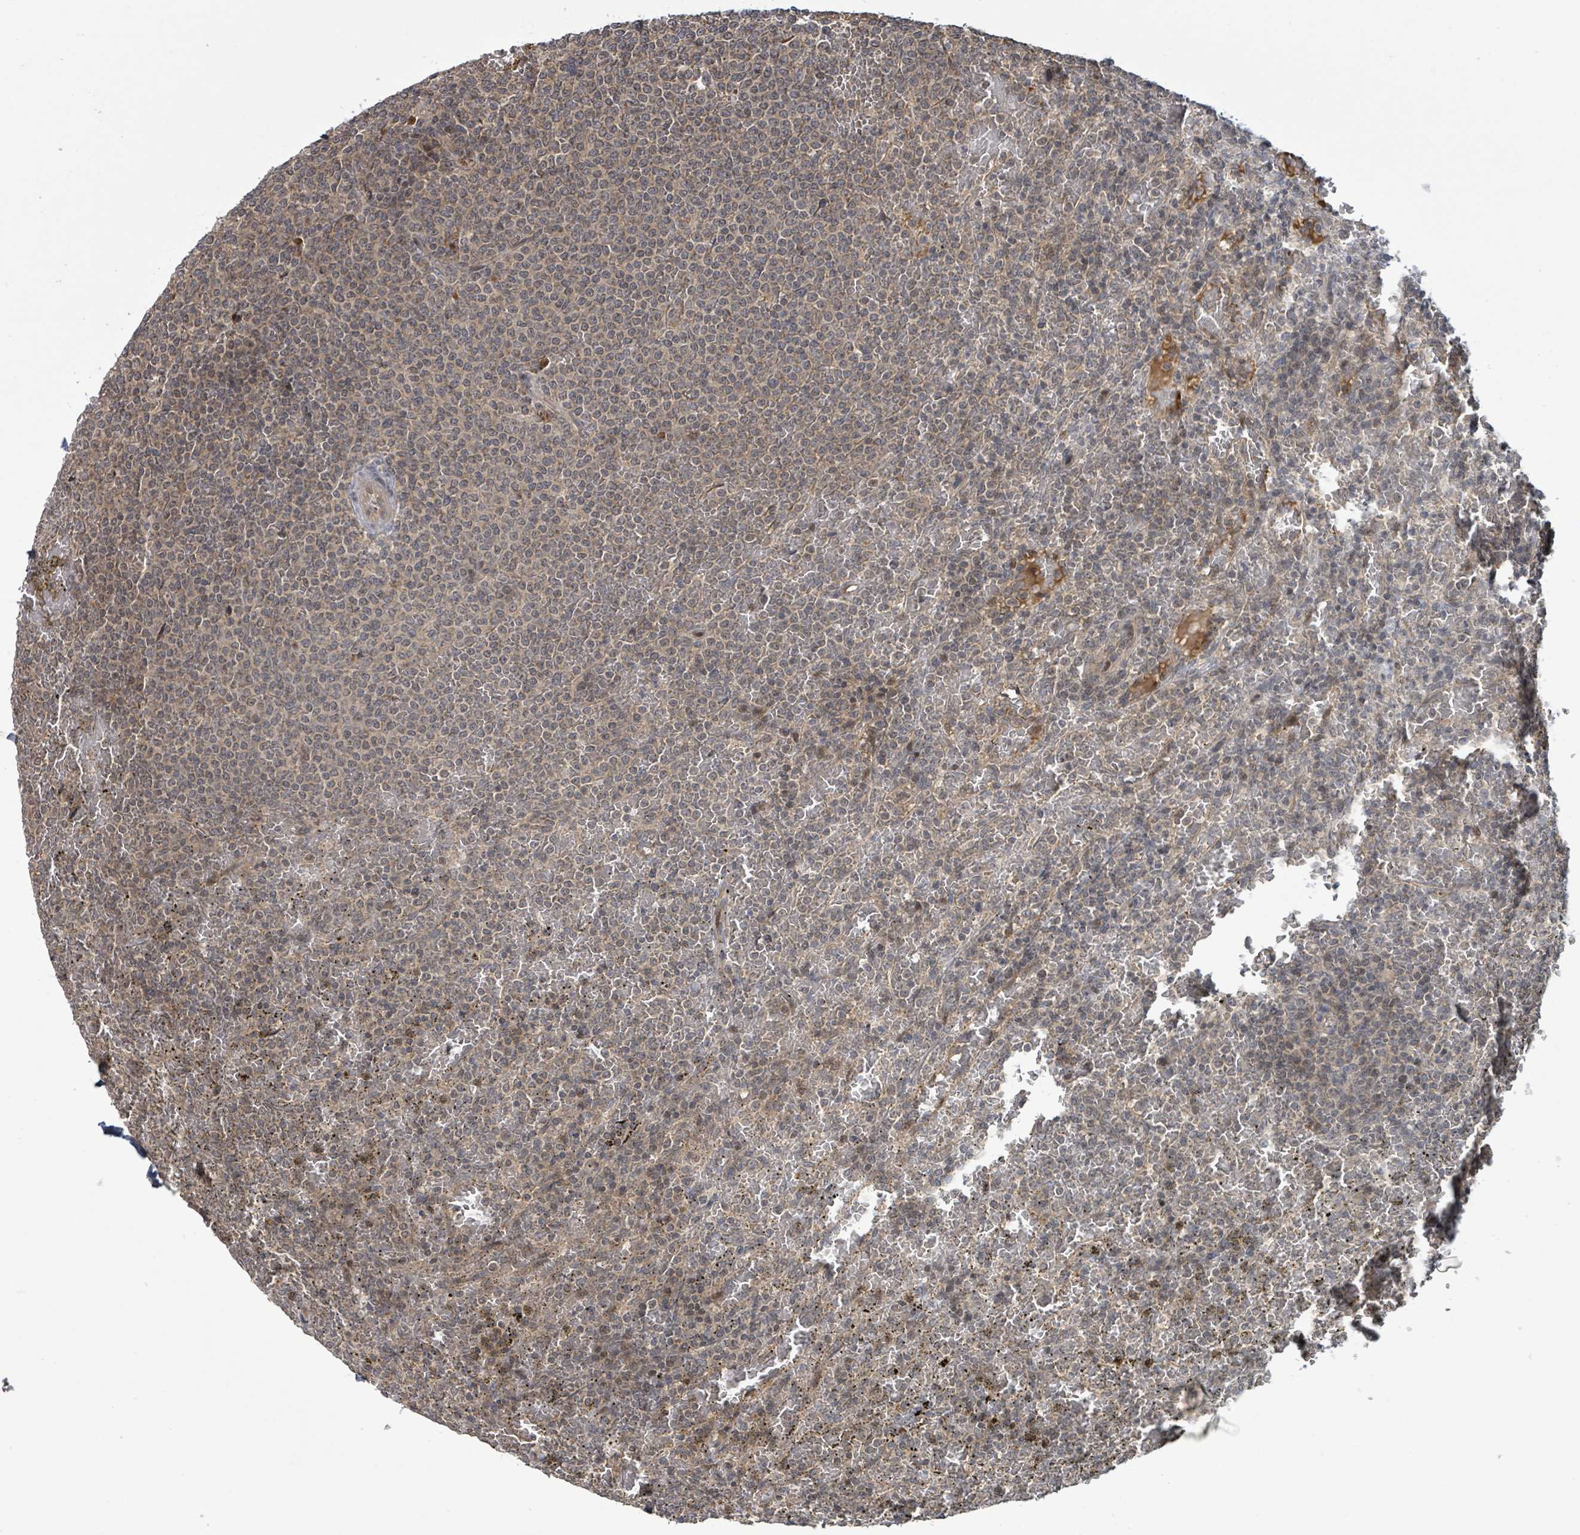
{"staining": {"intensity": "weak", "quantity": "25%-75%", "location": "cytoplasmic/membranous"}, "tissue": "lymphoma", "cell_type": "Tumor cells", "image_type": "cancer", "snomed": [{"axis": "morphology", "description": "Malignant lymphoma, non-Hodgkin's type, Low grade"}, {"axis": "topography", "description": "Spleen"}], "caption": "Immunohistochemical staining of lymphoma demonstrates low levels of weak cytoplasmic/membranous expression in about 25%-75% of tumor cells.", "gene": "ITGA11", "patient": {"sex": "male", "age": 60}}